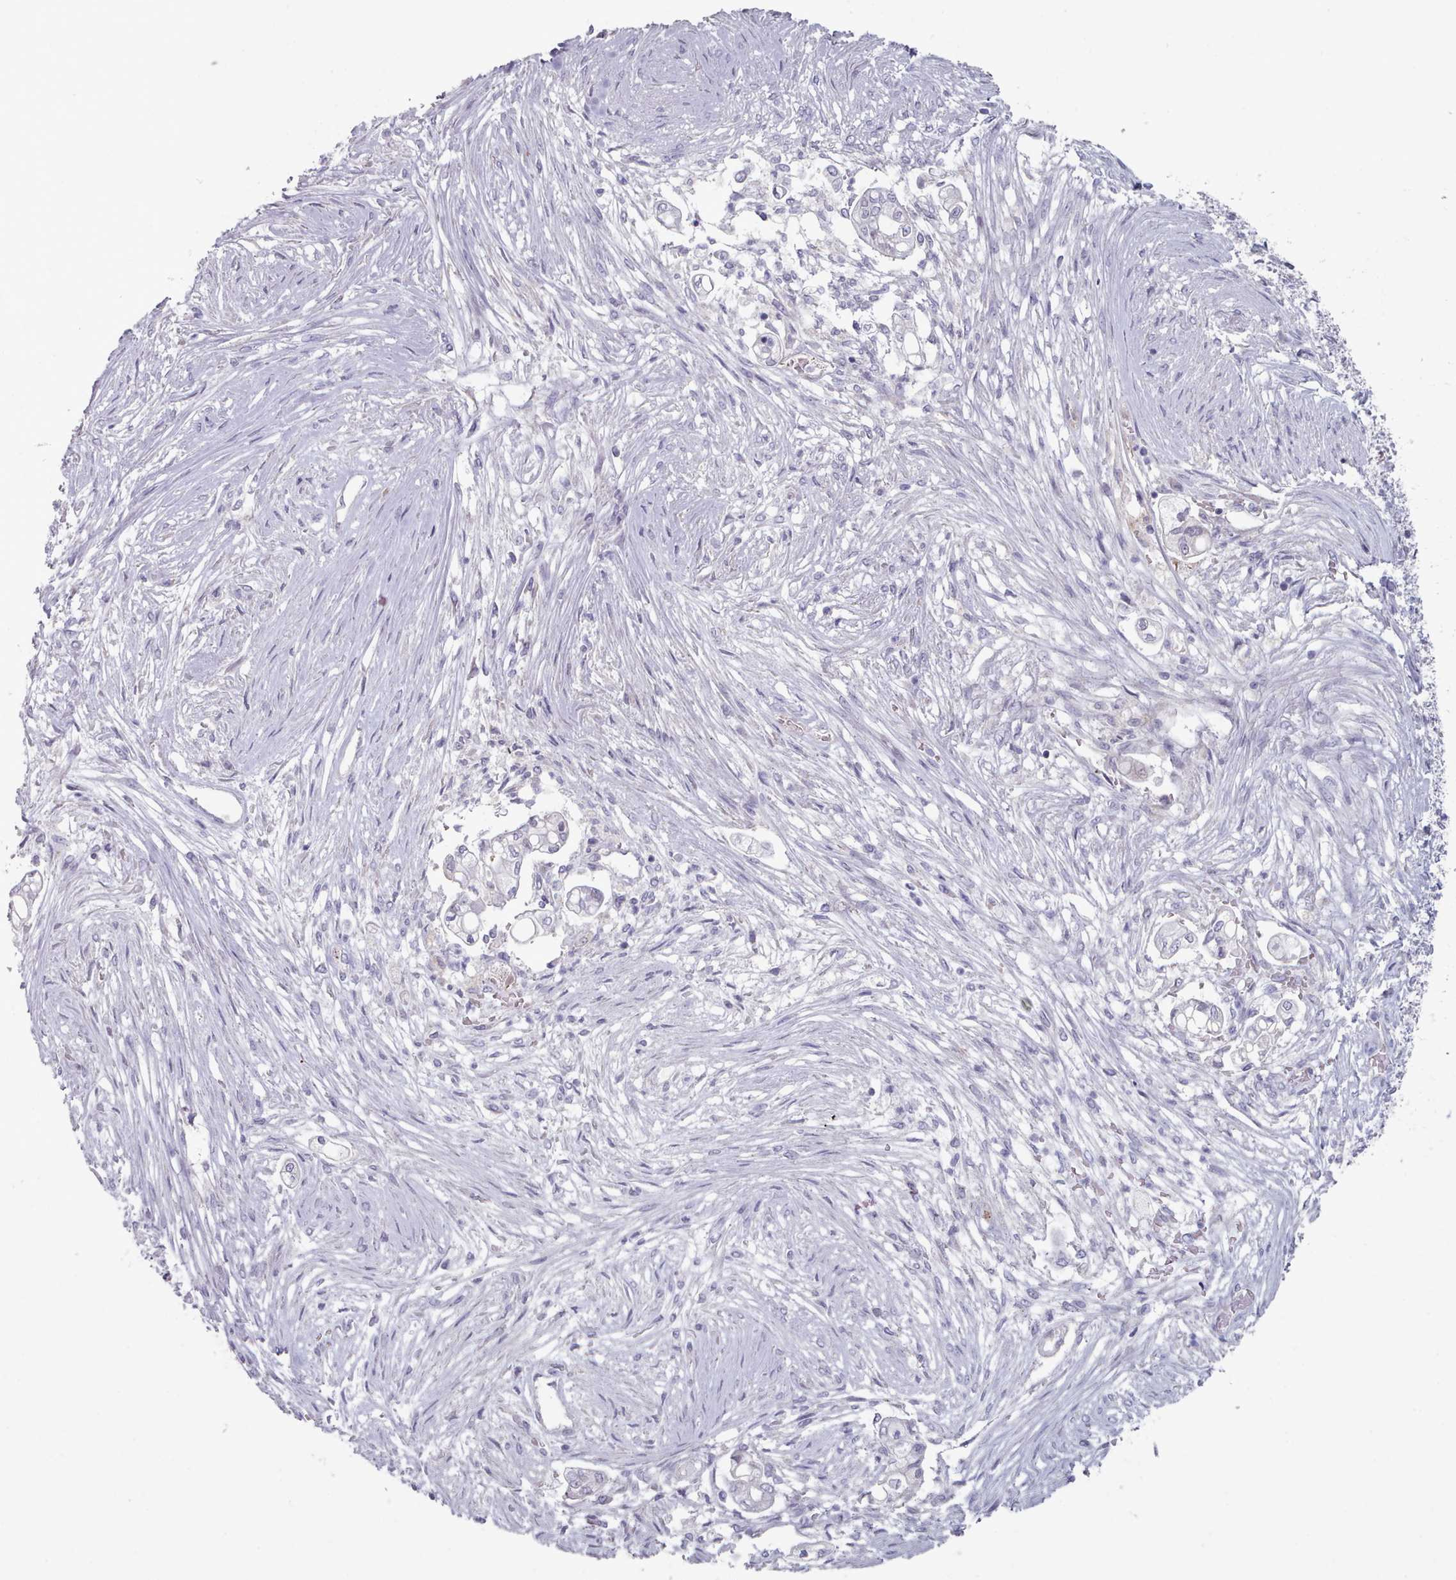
{"staining": {"intensity": "negative", "quantity": "none", "location": "none"}, "tissue": "pancreatic cancer", "cell_type": "Tumor cells", "image_type": "cancer", "snomed": [{"axis": "morphology", "description": "Adenocarcinoma, NOS"}, {"axis": "topography", "description": "Pancreas"}], "caption": "Pancreatic cancer stained for a protein using immunohistochemistry (IHC) shows no staining tumor cells.", "gene": "TRARG1", "patient": {"sex": "female", "age": 69}}